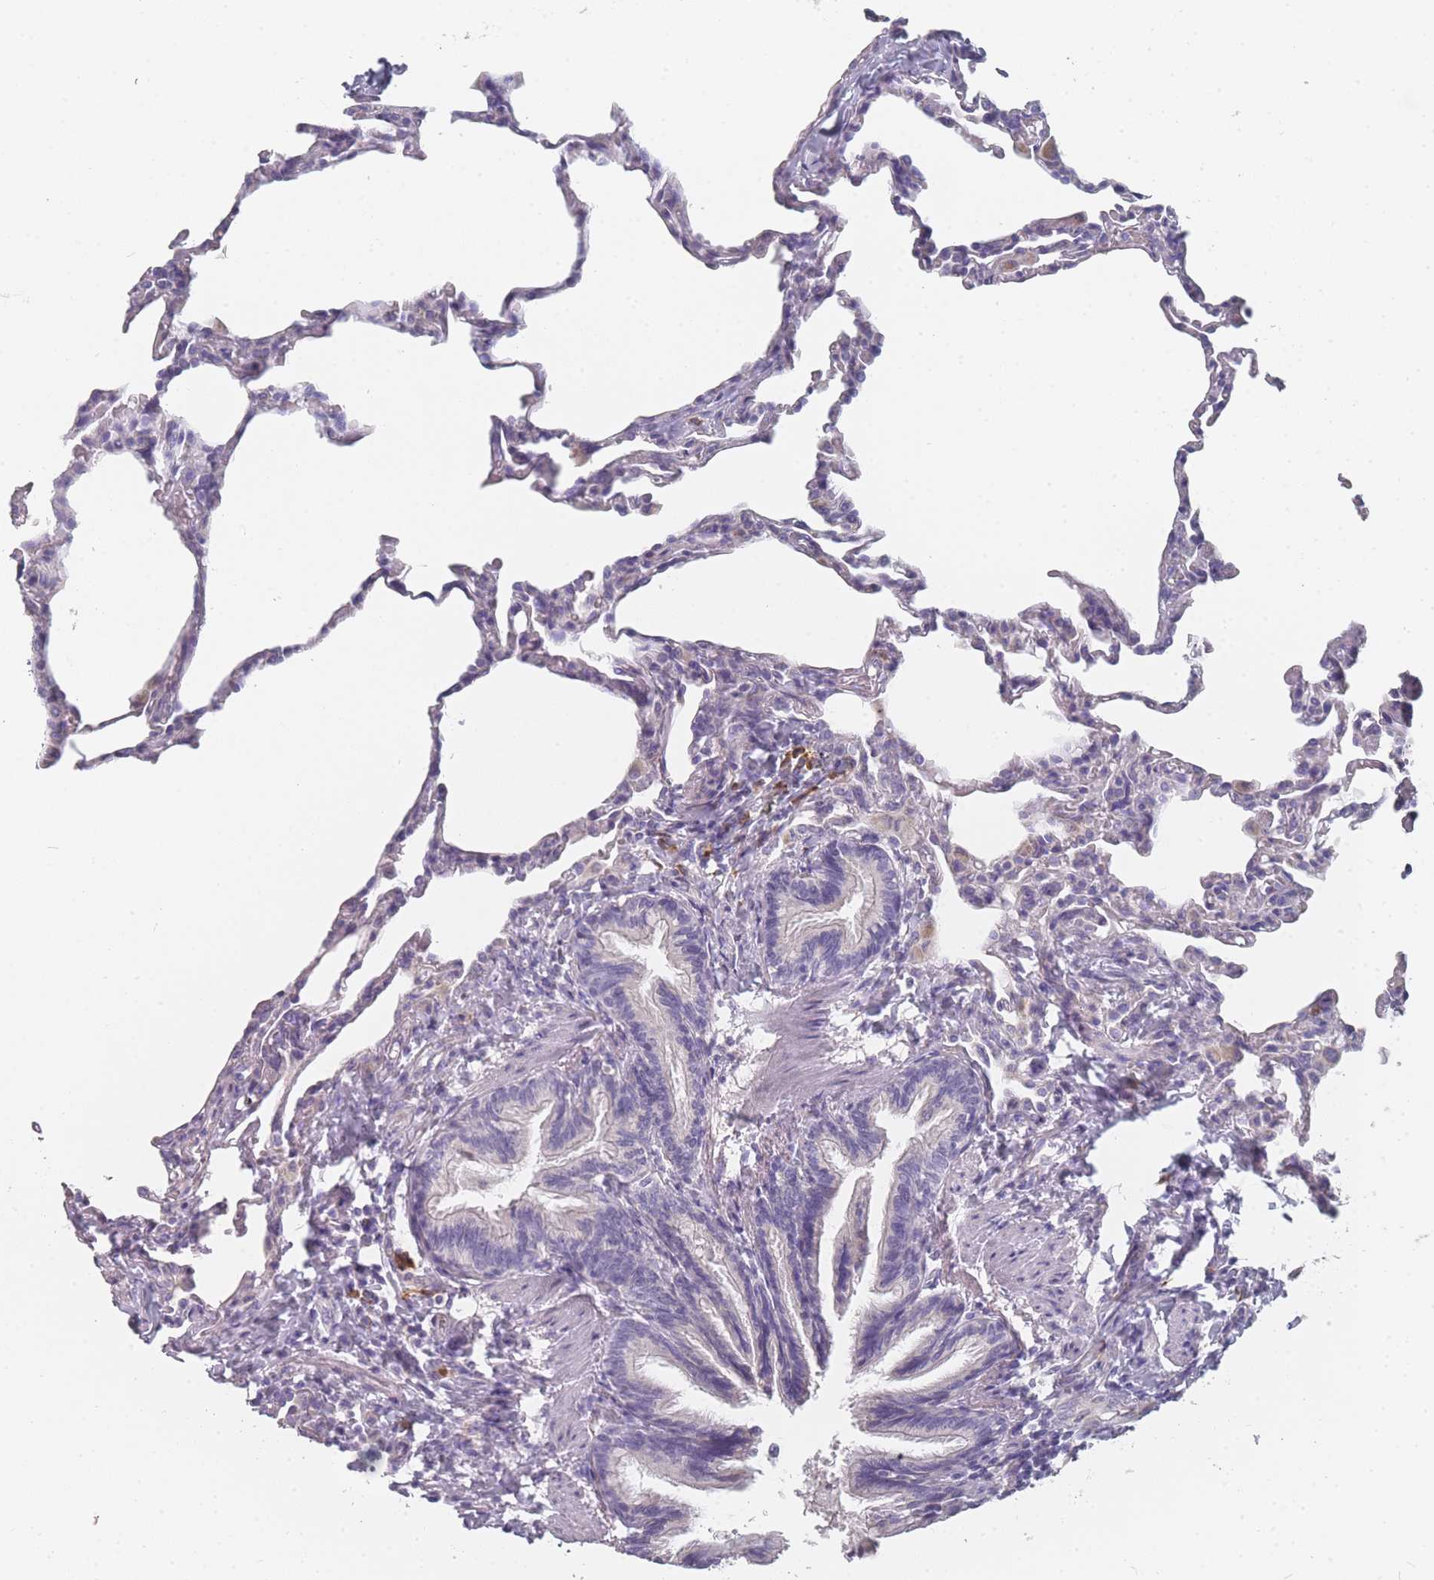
{"staining": {"intensity": "negative", "quantity": "none", "location": "none"}, "tissue": "lung", "cell_type": "Alveolar cells", "image_type": "normal", "snomed": [{"axis": "morphology", "description": "Normal tissue, NOS"}, {"axis": "topography", "description": "Lung"}], "caption": "Immunohistochemistry micrograph of normal human lung stained for a protein (brown), which displays no expression in alveolar cells.", "gene": "SLC35E4", "patient": {"sex": "male", "age": 20}}